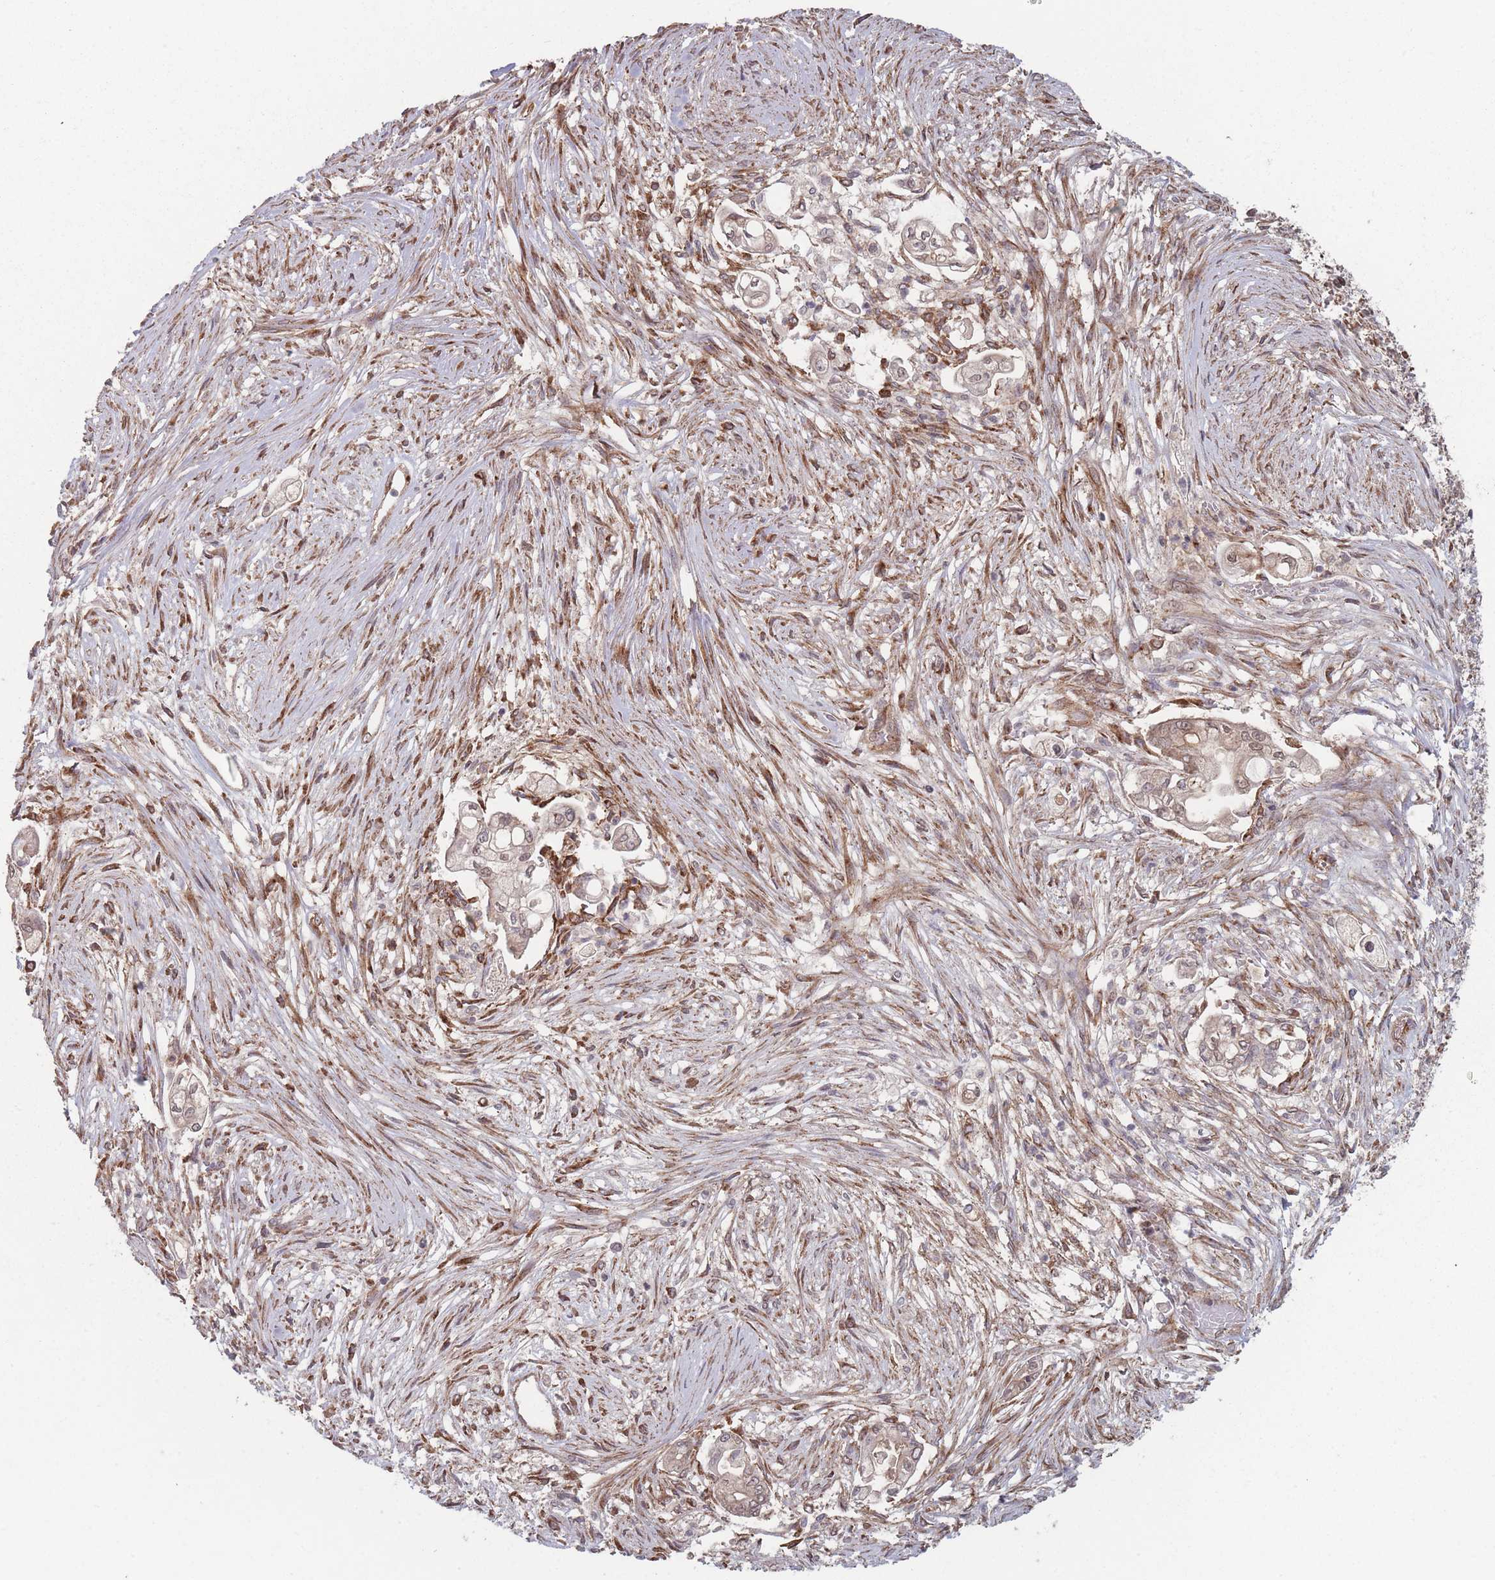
{"staining": {"intensity": "weak", "quantity": ">75%", "location": "cytoplasmic/membranous,nuclear"}, "tissue": "pancreatic cancer", "cell_type": "Tumor cells", "image_type": "cancer", "snomed": [{"axis": "morphology", "description": "Adenocarcinoma, NOS"}, {"axis": "topography", "description": "Pancreas"}], "caption": "Immunohistochemical staining of pancreatic adenocarcinoma exhibits low levels of weak cytoplasmic/membranous and nuclear protein positivity in about >75% of tumor cells.", "gene": "CNTRL", "patient": {"sex": "female", "age": 69}}